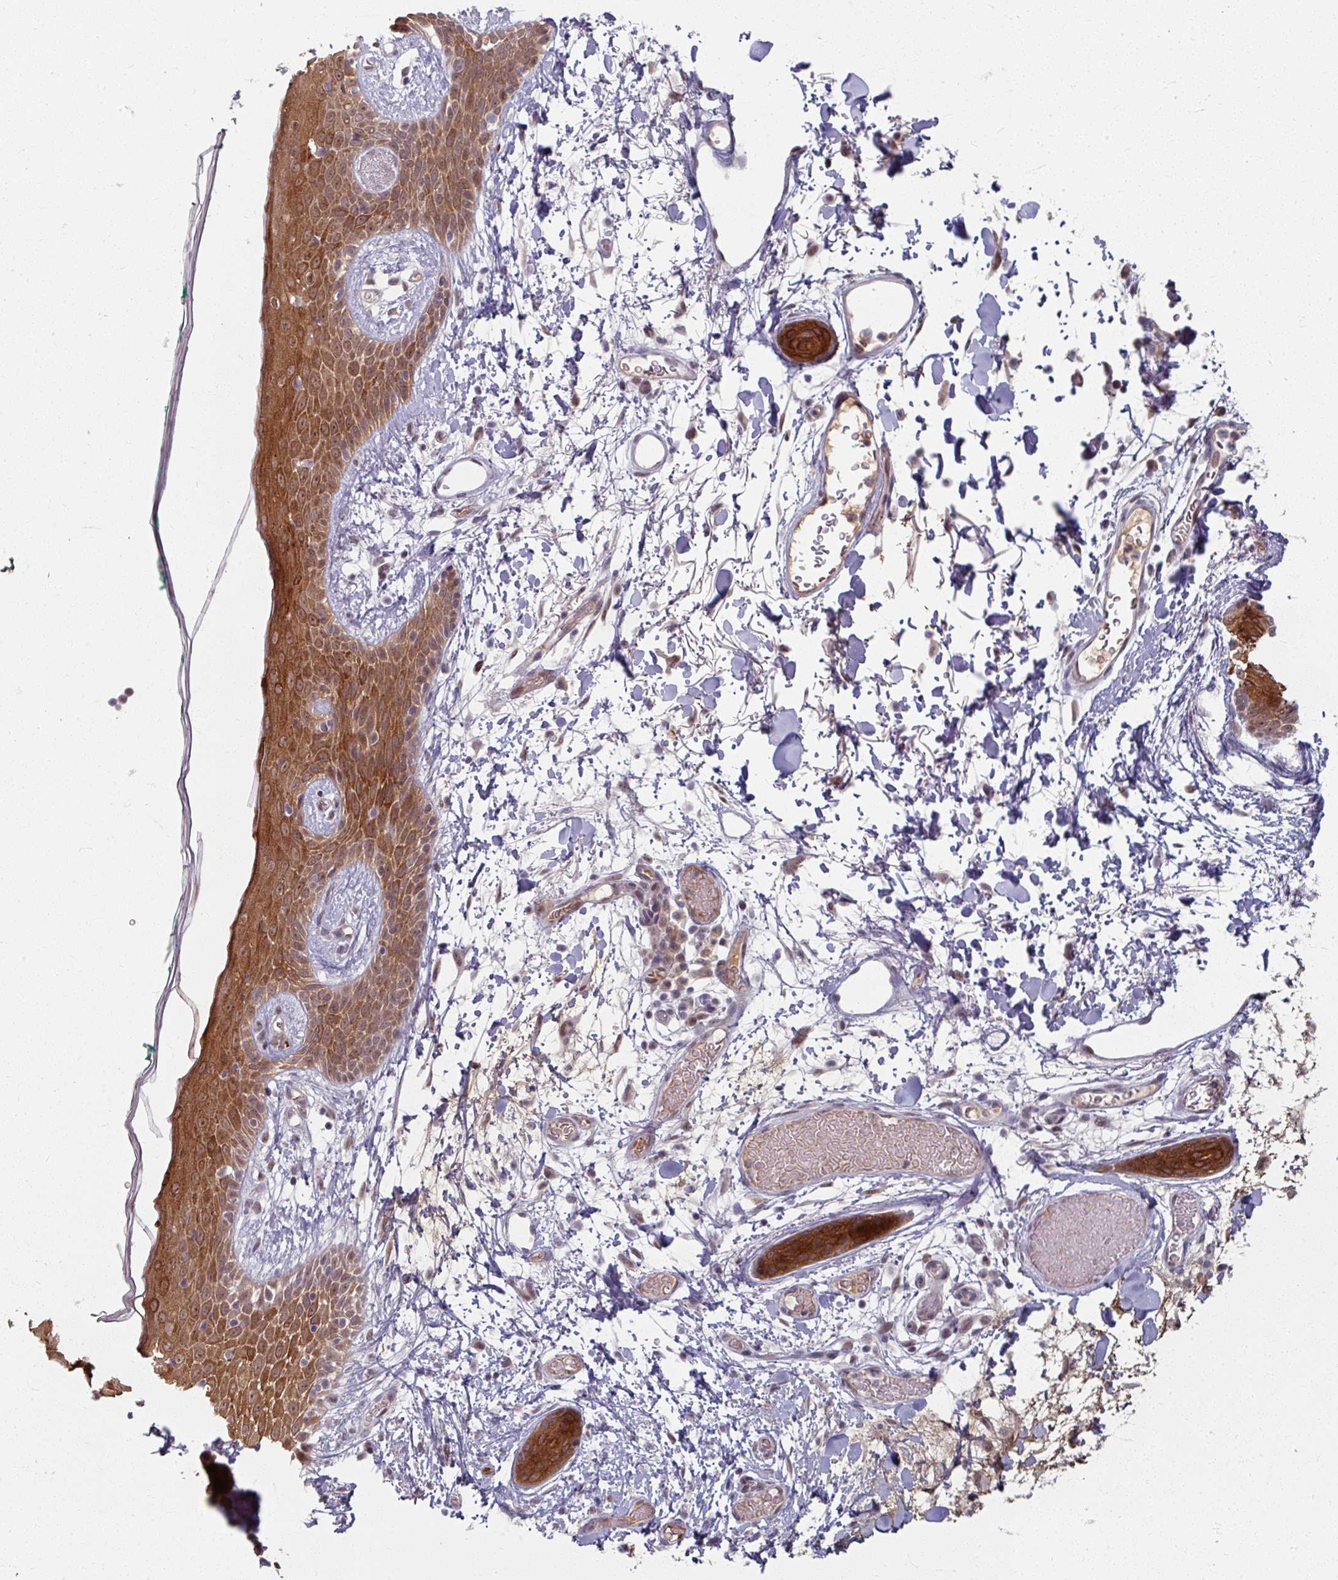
{"staining": {"intensity": "negative", "quantity": "none", "location": "none"}, "tissue": "skin", "cell_type": "Fibroblasts", "image_type": "normal", "snomed": [{"axis": "morphology", "description": "Normal tissue, NOS"}, {"axis": "topography", "description": "Skin"}], "caption": "Immunohistochemistry (IHC) micrograph of benign human skin stained for a protein (brown), which exhibits no positivity in fibroblasts.", "gene": "KLC3", "patient": {"sex": "male", "age": 79}}